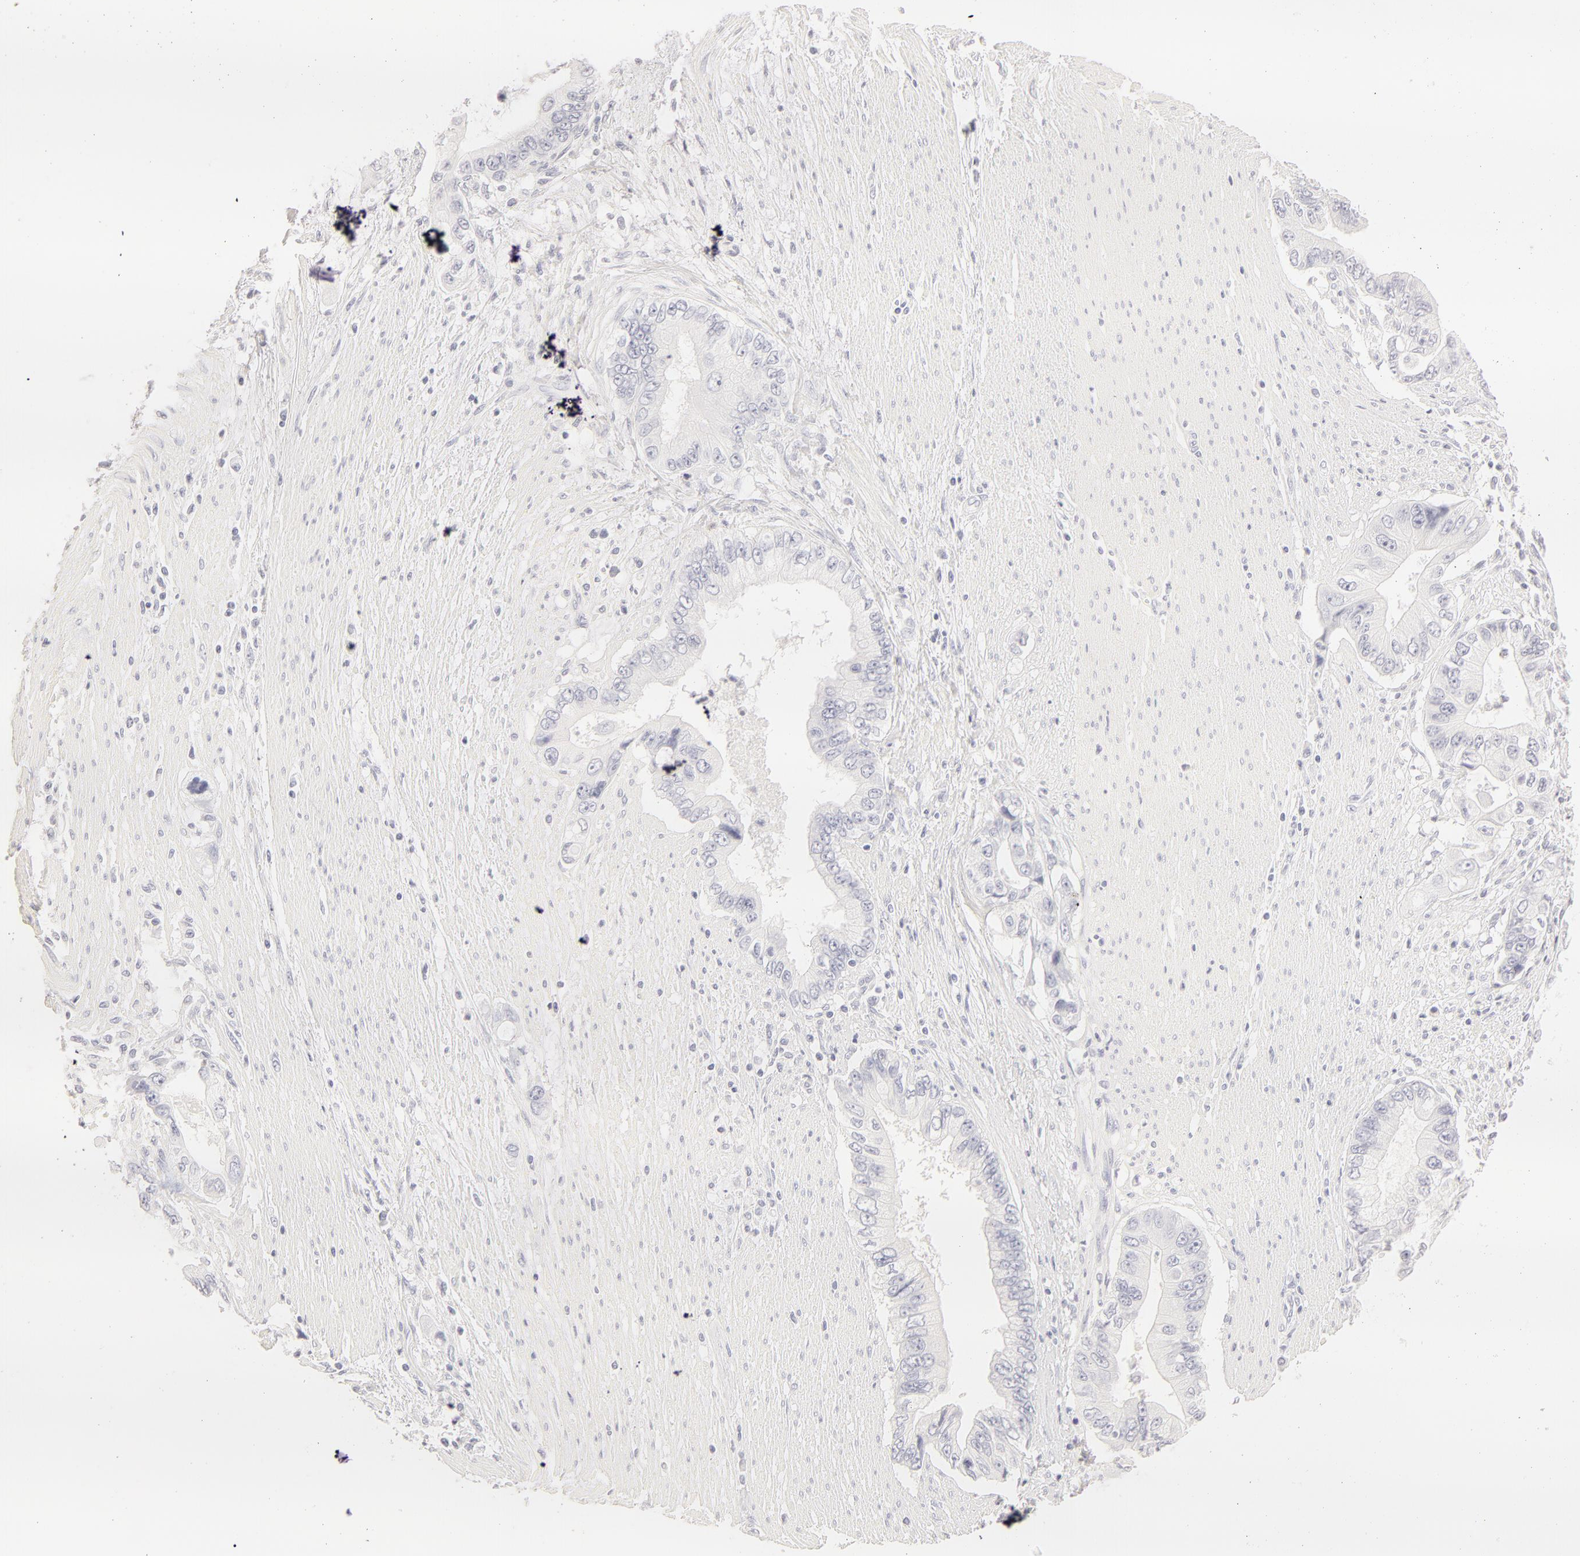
{"staining": {"intensity": "negative", "quantity": "none", "location": "none"}, "tissue": "pancreatic cancer", "cell_type": "Tumor cells", "image_type": "cancer", "snomed": [{"axis": "morphology", "description": "Adenocarcinoma, NOS"}, {"axis": "topography", "description": "Pancreas"}, {"axis": "topography", "description": "Stomach, upper"}], "caption": "There is no significant staining in tumor cells of pancreatic cancer.", "gene": "LGALS7B", "patient": {"sex": "male", "age": 77}}